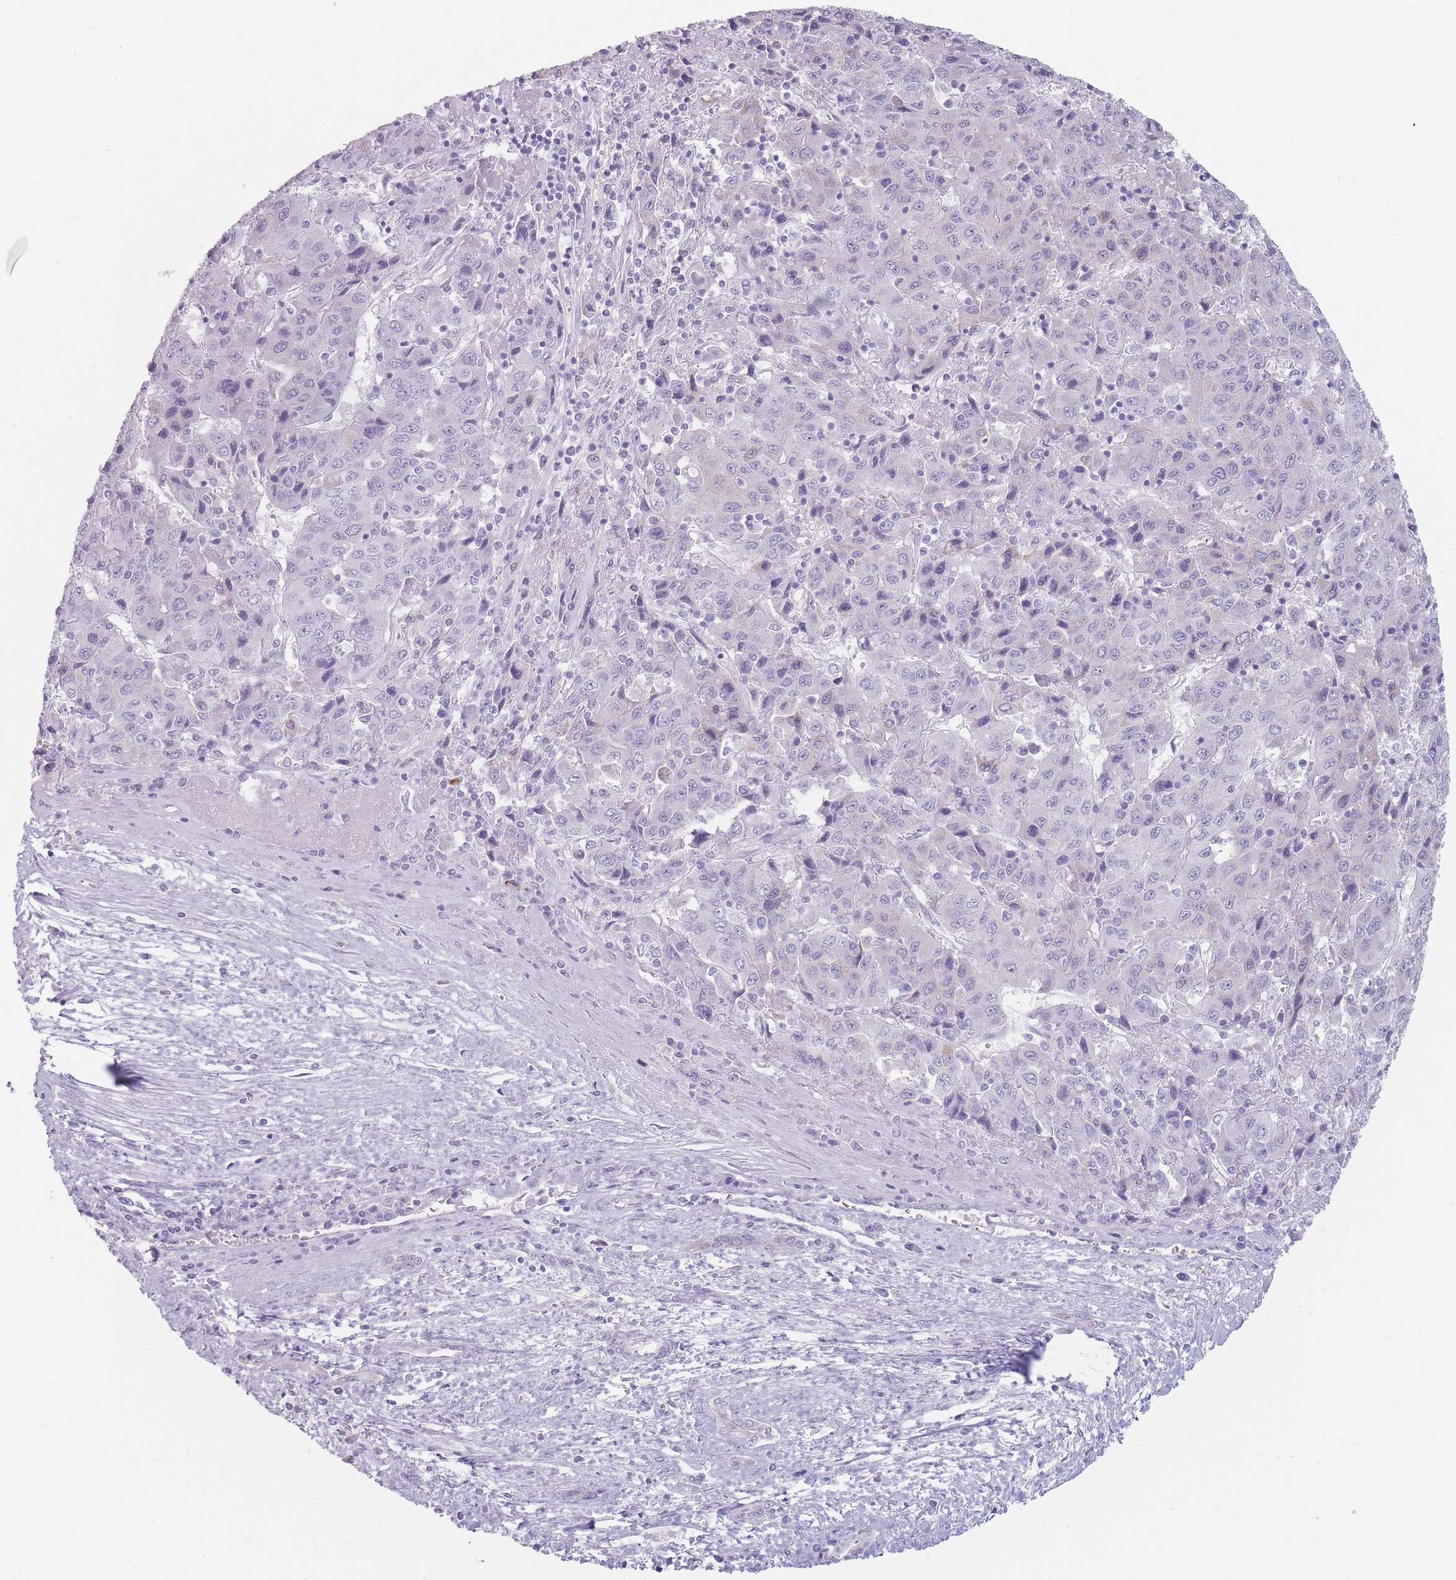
{"staining": {"intensity": "negative", "quantity": "none", "location": "none"}, "tissue": "liver cancer", "cell_type": "Tumor cells", "image_type": "cancer", "snomed": [{"axis": "morphology", "description": "Carcinoma, Hepatocellular, NOS"}, {"axis": "topography", "description": "Liver"}], "caption": "This is an immunohistochemistry (IHC) histopathology image of hepatocellular carcinoma (liver). There is no positivity in tumor cells.", "gene": "GPR12", "patient": {"sex": "female", "age": 53}}